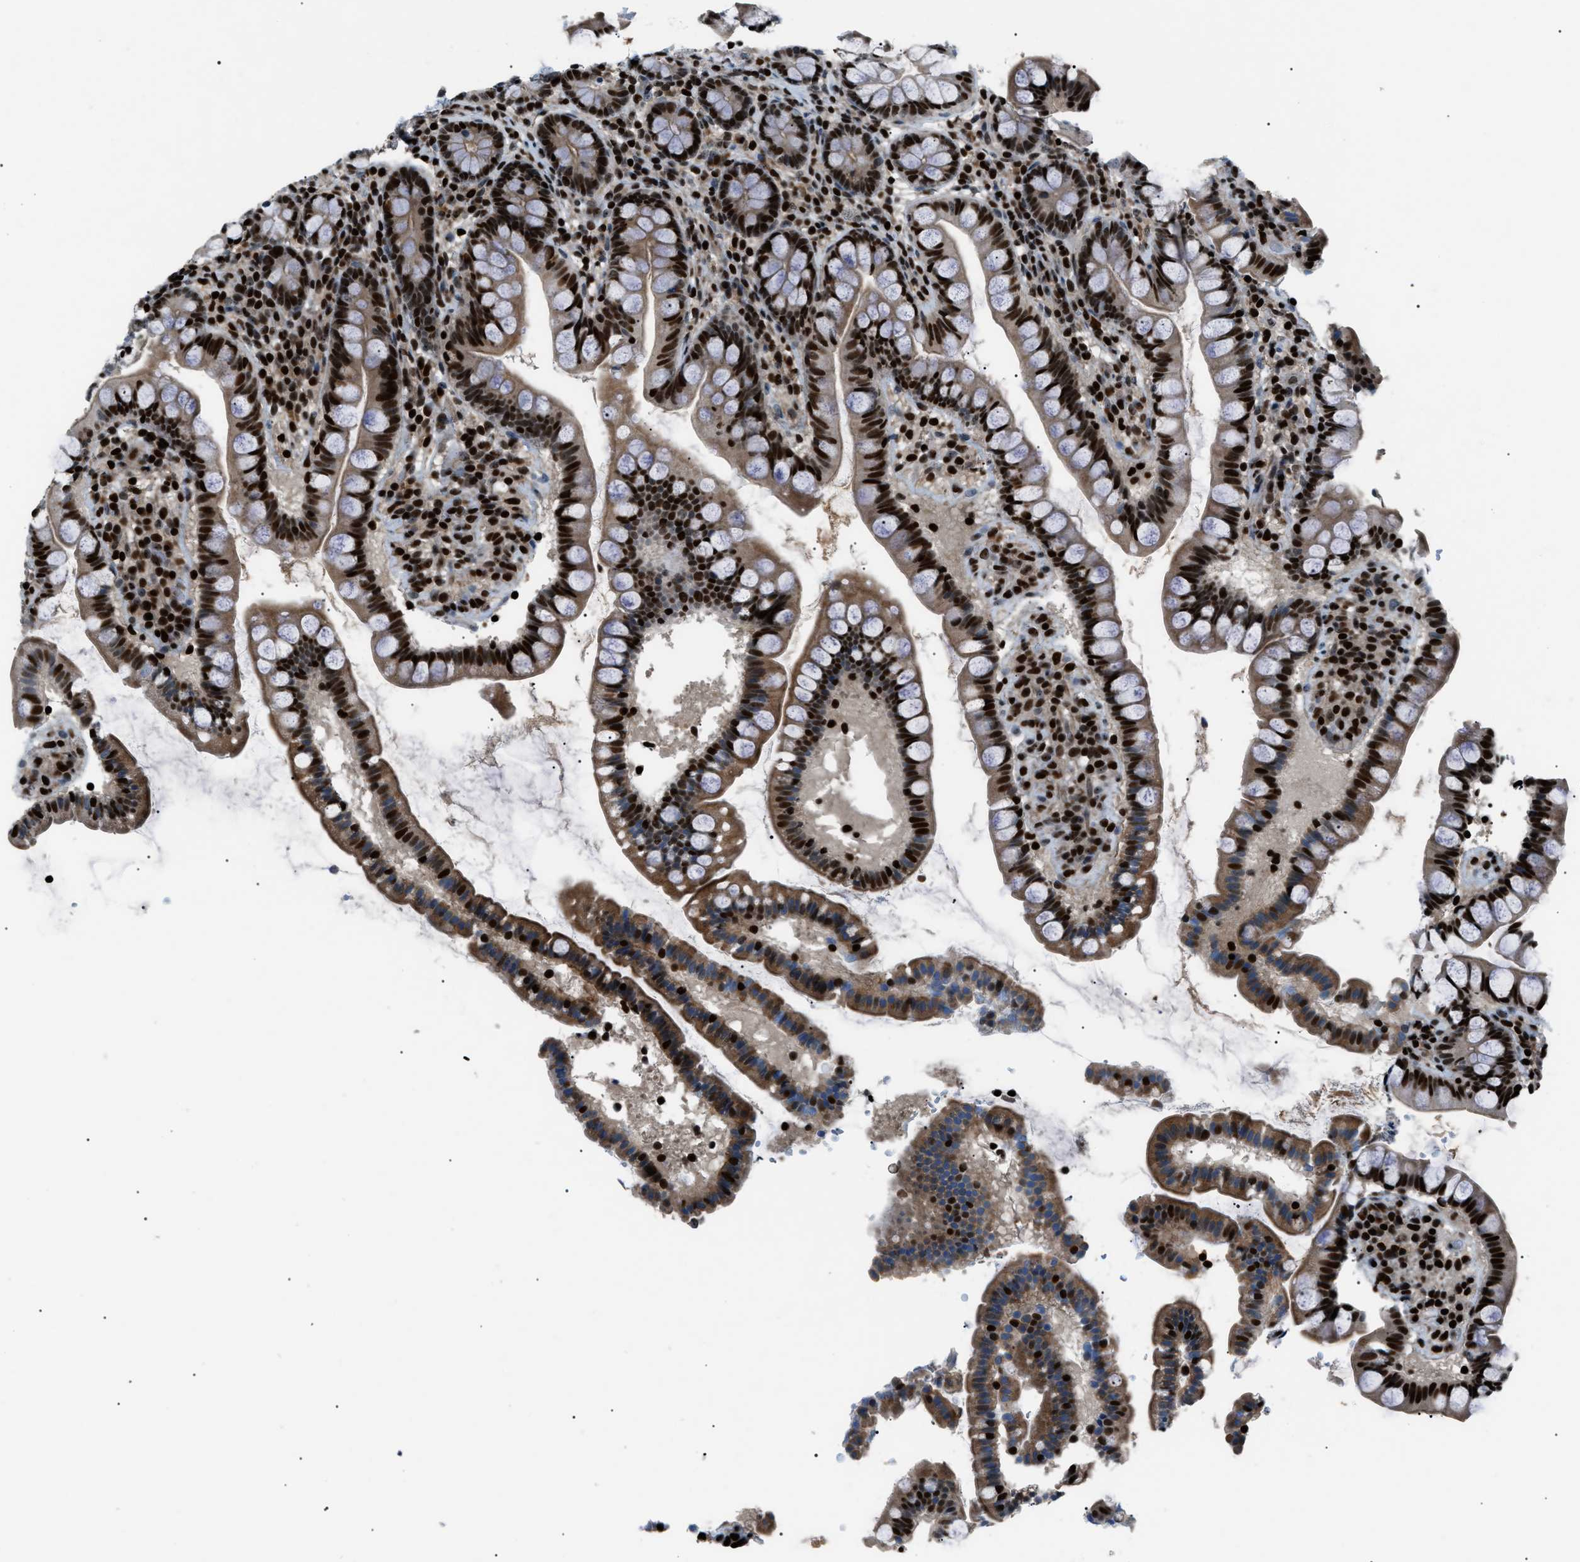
{"staining": {"intensity": "strong", "quantity": "25%-75%", "location": "cytoplasmic/membranous,nuclear"}, "tissue": "small intestine", "cell_type": "Glandular cells", "image_type": "normal", "snomed": [{"axis": "morphology", "description": "Normal tissue, NOS"}, {"axis": "topography", "description": "Small intestine"}], "caption": "This photomicrograph exhibits benign small intestine stained with immunohistochemistry to label a protein in brown. The cytoplasmic/membranous,nuclear of glandular cells show strong positivity for the protein. Nuclei are counter-stained blue.", "gene": "PRKX", "patient": {"sex": "female", "age": 84}}